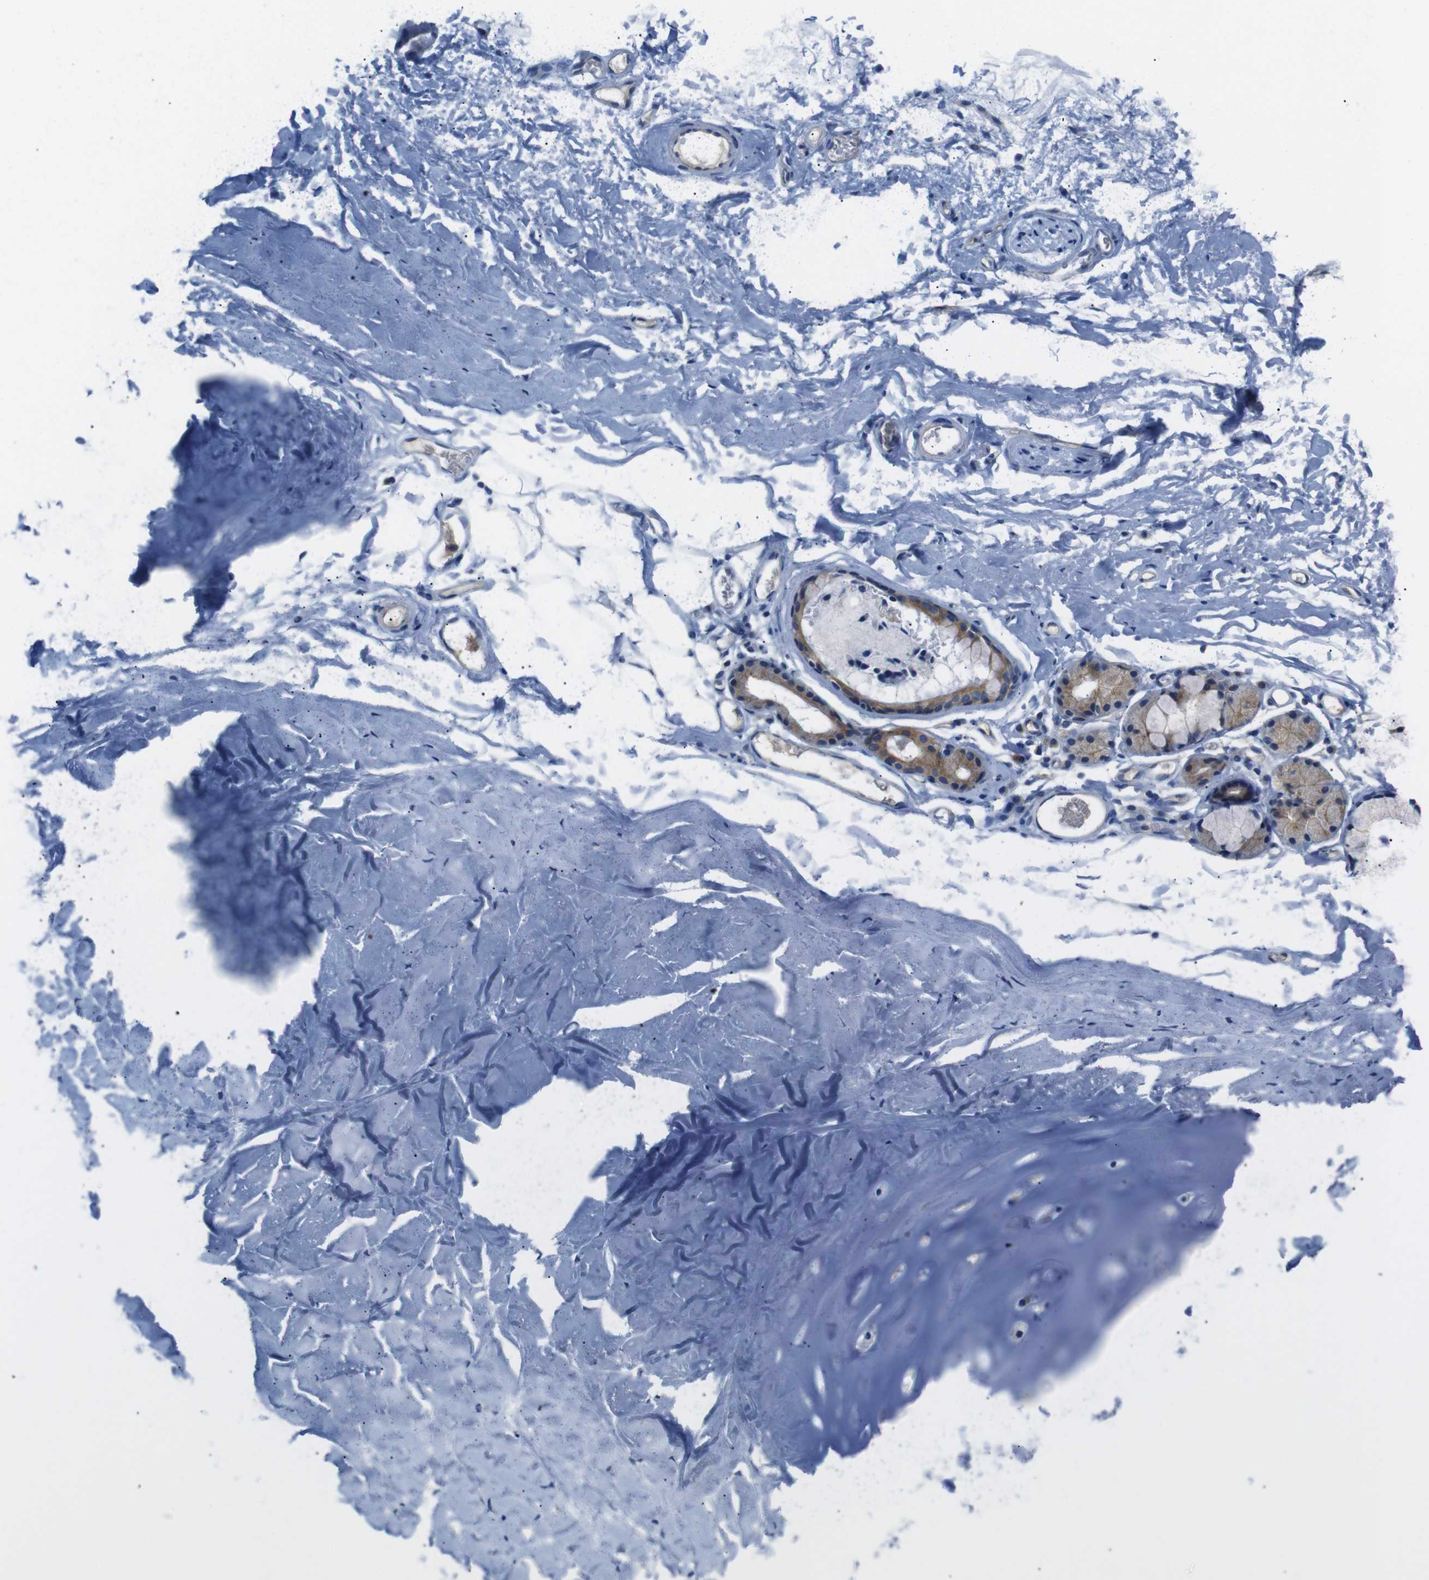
{"staining": {"intensity": "negative", "quantity": "none", "location": "none"}, "tissue": "adipose tissue", "cell_type": "Adipocytes", "image_type": "normal", "snomed": [{"axis": "morphology", "description": "Normal tissue, NOS"}, {"axis": "topography", "description": "Bronchus"}], "caption": "IHC of normal adipose tissue demonstrates no expression in adipocytes.", "gene": "DCP1A", "patient": {"sex": "female", "age": 73}}